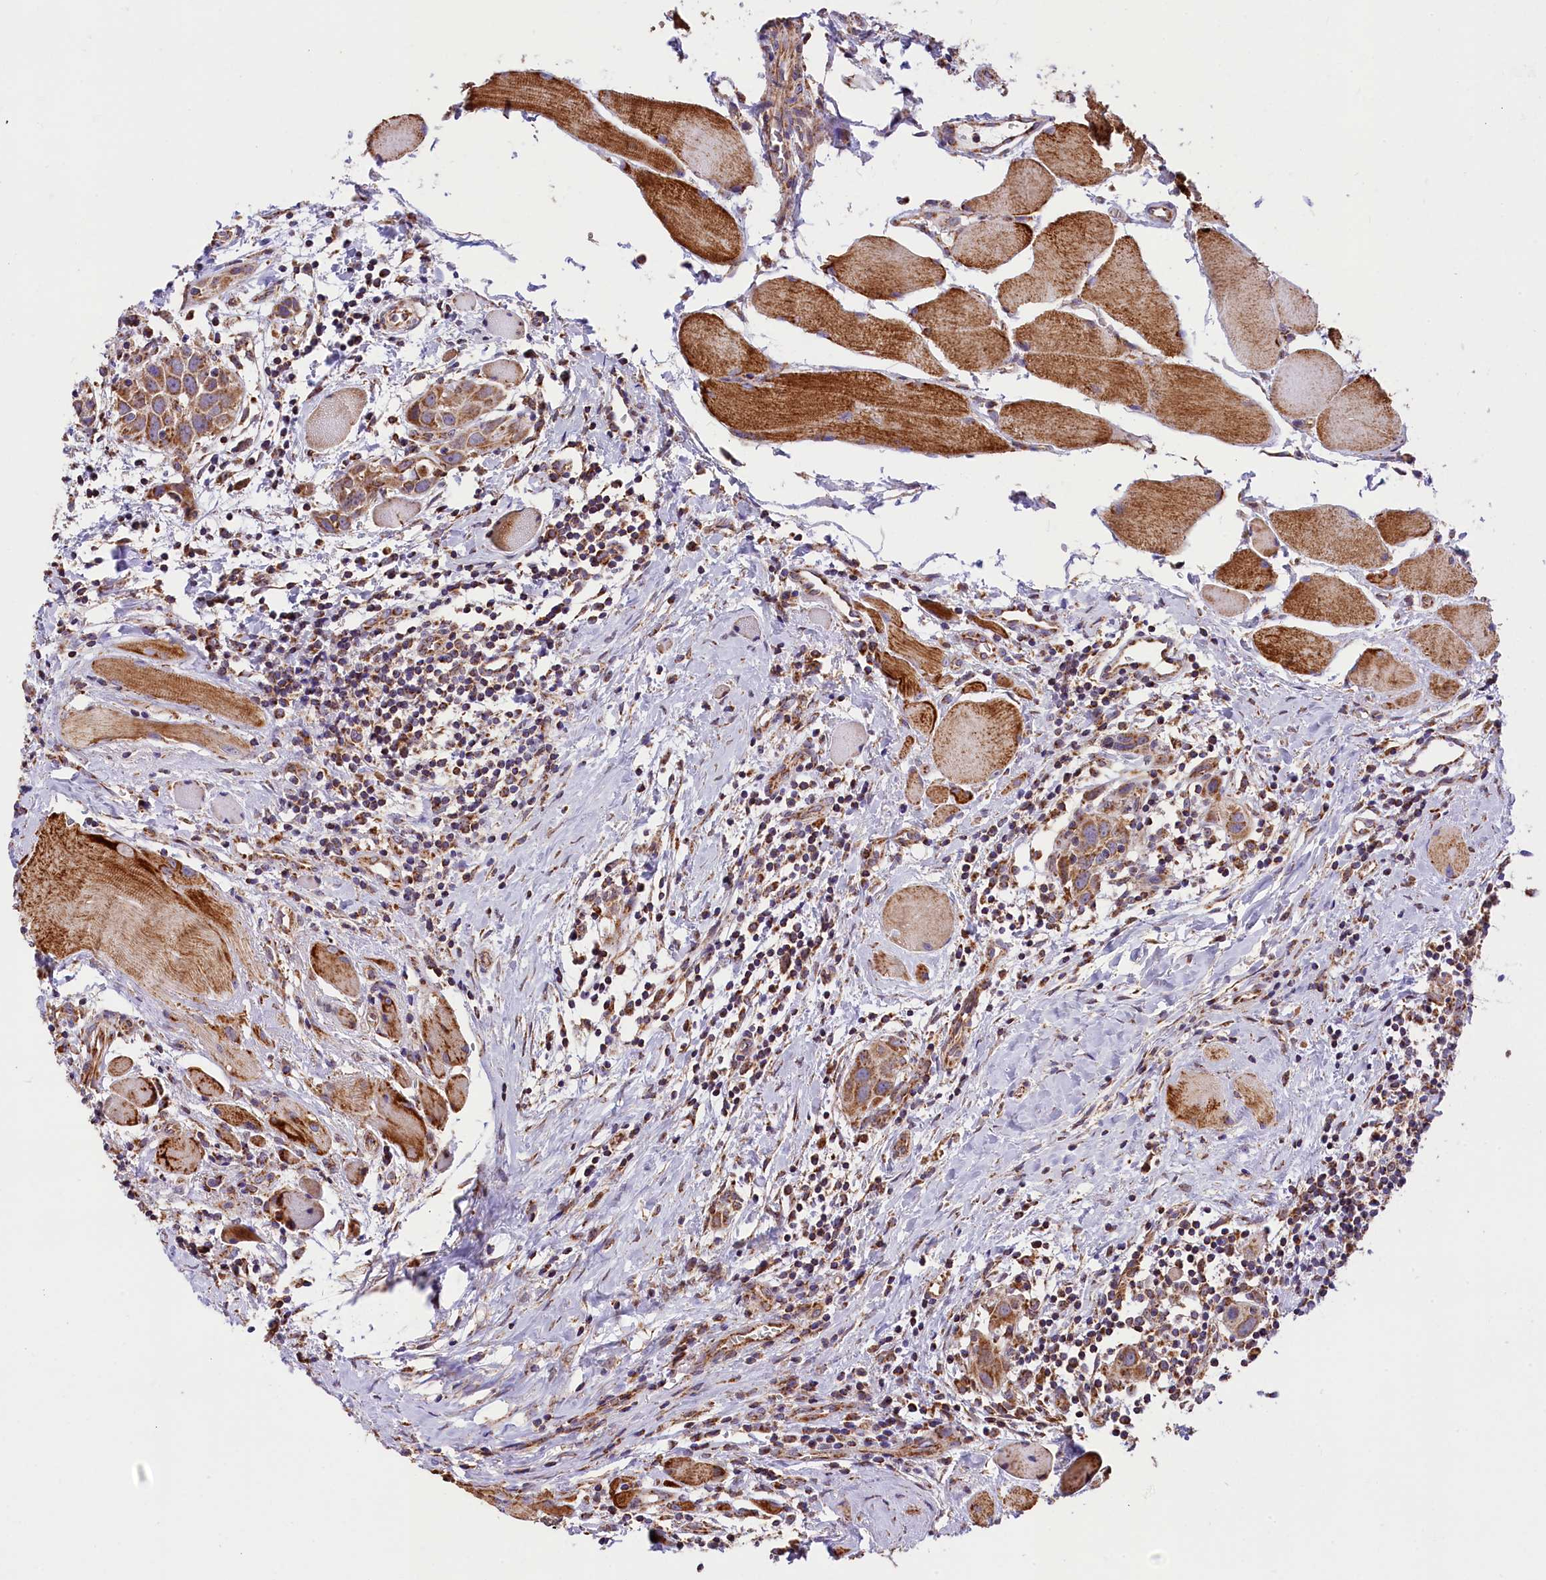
{"staining": {"intensity": "moderate", "quantity": ">75%", "location": "cytoplasmic/membranous"}, "tissue": "head and neck cancer", "cell_type": "Tumor cells", "image_type": "cancer", "snomed": [{"axis": "morphology", "description": "Squamous cell carcinoma, NOS"}, {"axis": "topography", "description": "Oral tissue"}, {"axis": "topography", "description": "Head-Neck"}], "caption": "The immunohistochemical stain shows moderate cytoplasmic/membranous staining in tumor cells of head and neck cancer (squamous cell carcinoma) tissue.", "gene": "NDUFA8", "patient": {"sex": "female", "age": 50}}